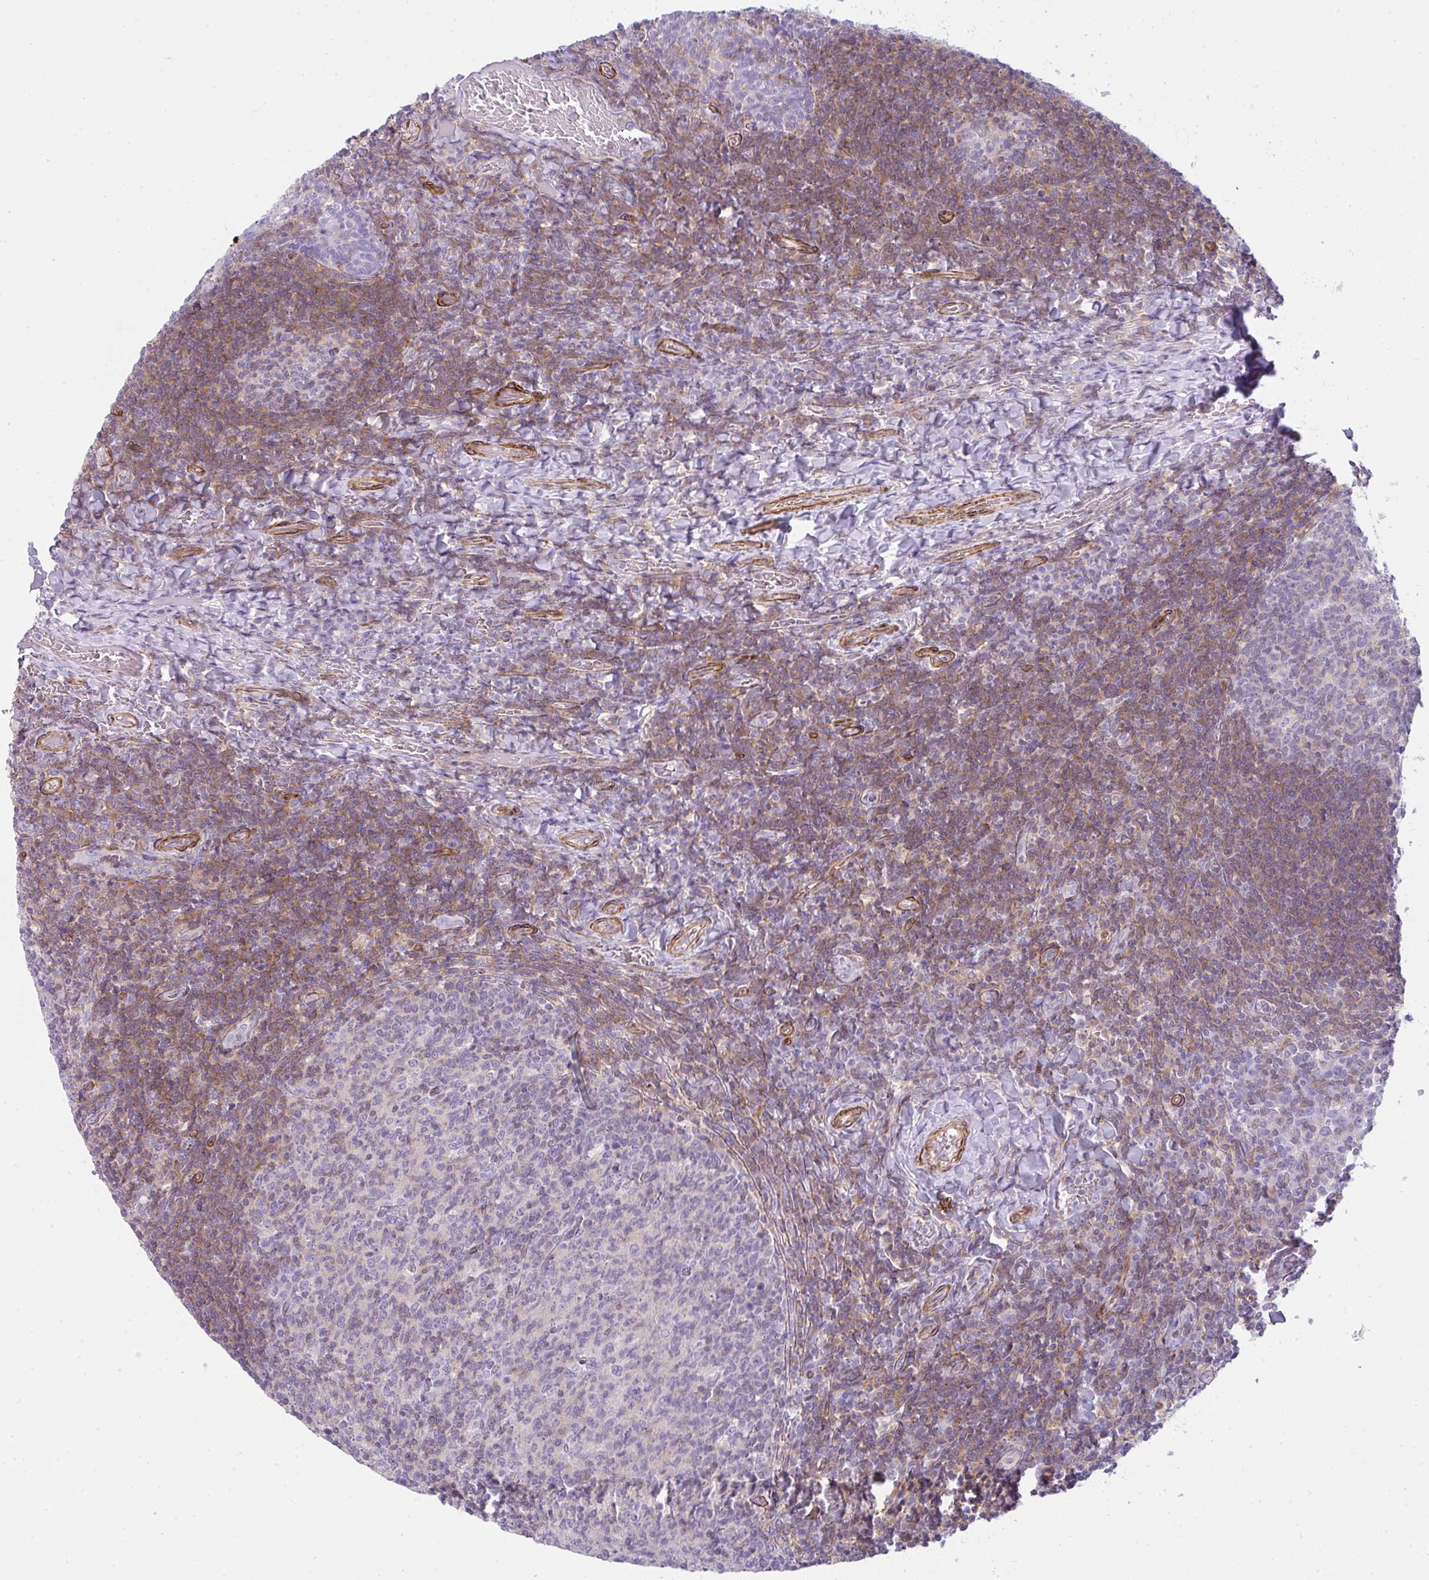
{"staining": {"intensity": "moderate", "quantity": "<25%", "location": "cytoplasmic/membranous"}, "tissue": "tonsil", "cell_type": "Germinal center cells", "image_type": "normal", "snomed": [{"axis": "morphology", "description": "Normal tissue, NOS"}, {"axis": "topography", "description": "Tonsil"}], "caption": "Normal tonsil was stained to show a protein in brown. There is low levels of moderate cytoplasmic/membranous staining in about <25% of germinal center cells. The staining is performed using DAB brown chromogen to label protein expression. The nuclei are counter-stained blue using hematoxylin.", "gene": "CDRT15", "patient": {"sex": "female", "age": 10}}